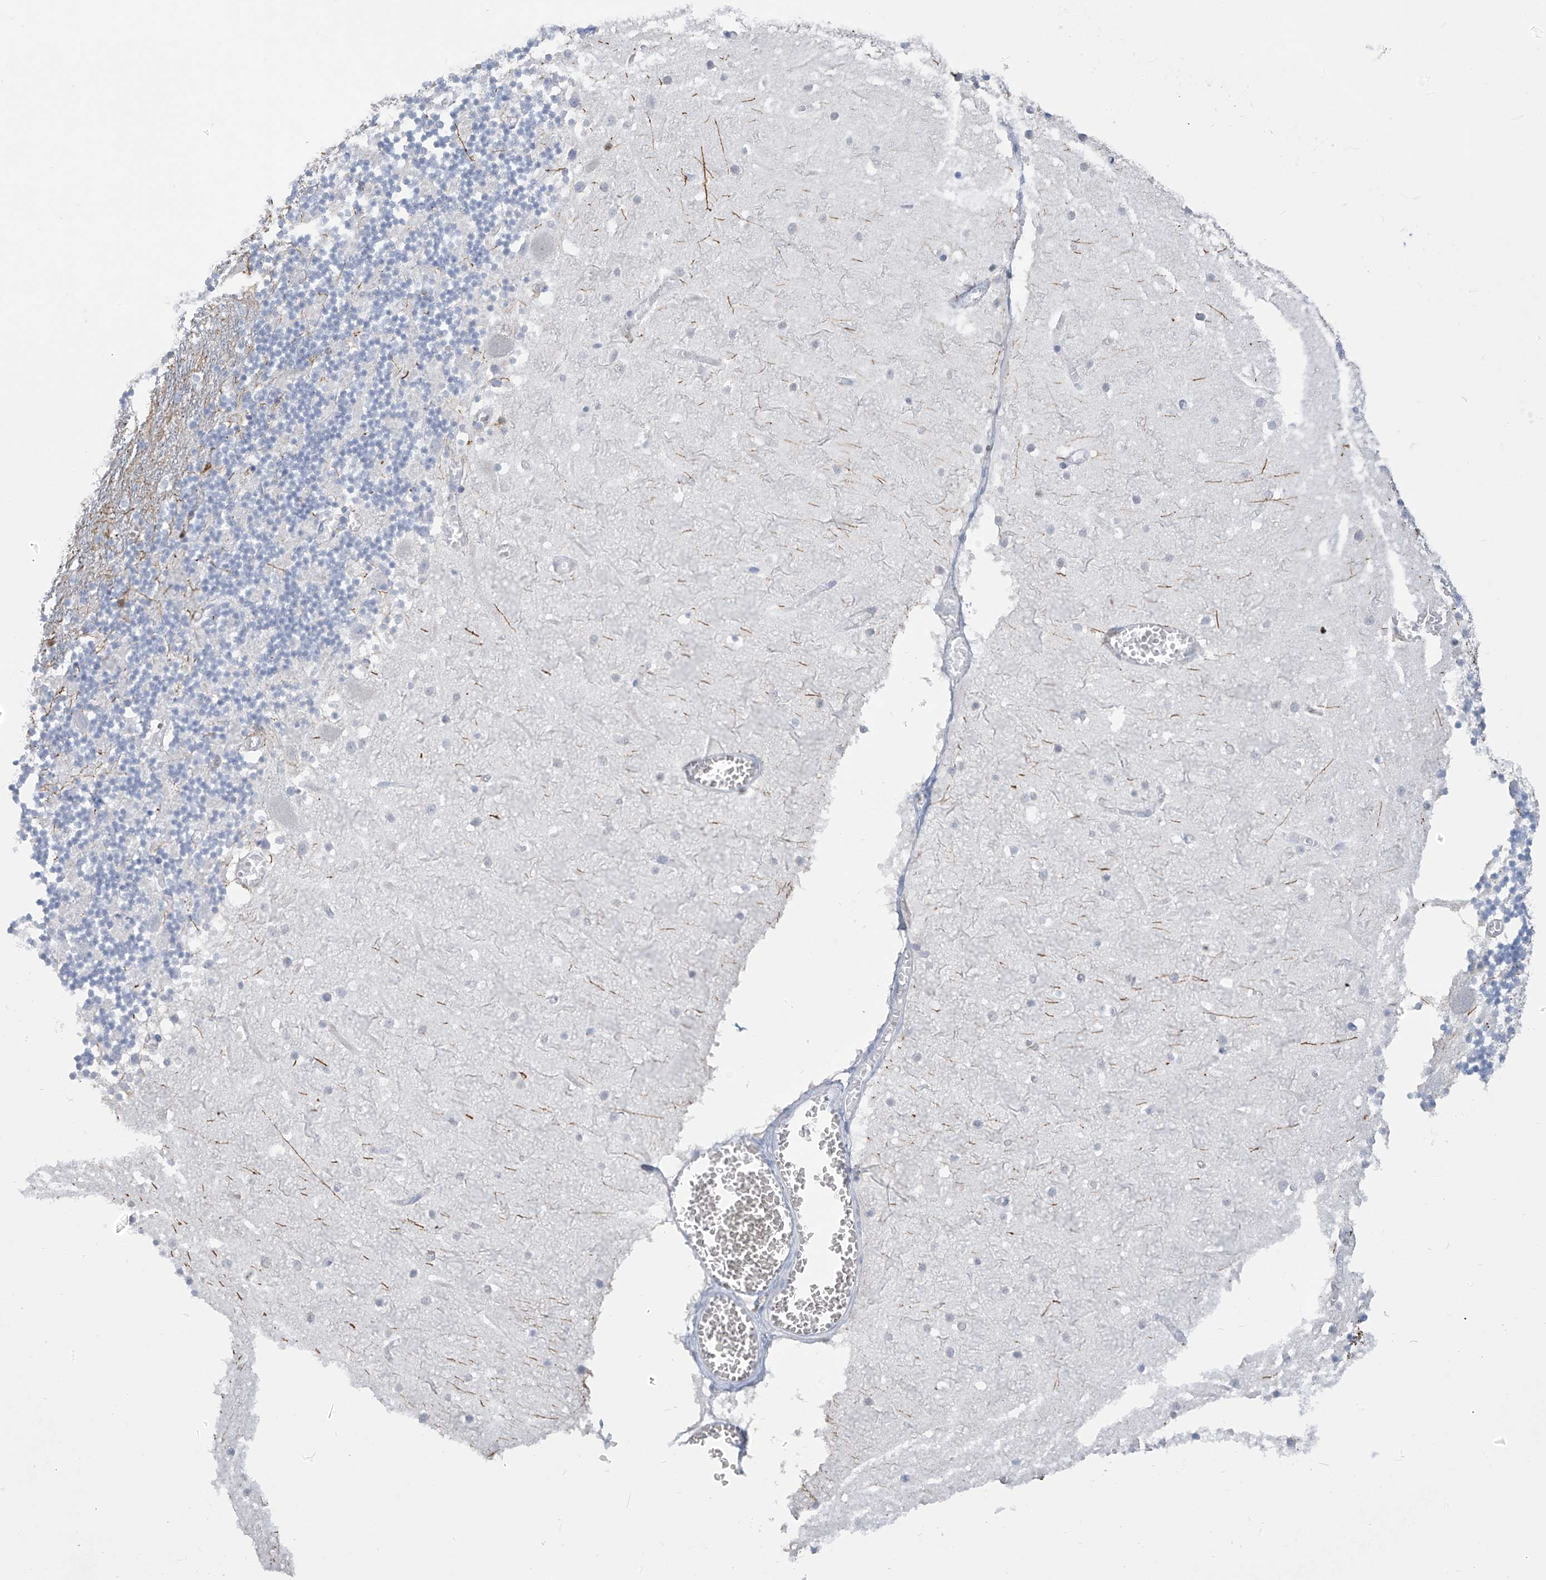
{"staining": {"intensity": "negative", "quantity": "none", "location": "none"}, "tissue": "cerebellum", "cell_type": "Cells in granular layer", "image_type": "normal", "snomed": [{"axis": "morphology", "description": "Normal tissue, NOS"}, {"axis": "topography", "description": "Cerebellum"}], "caption": "There is no significant expression in cells in granular layer of cerebellum. (Brightfield microscopy of DAB immunohistochemistry at high magnification).", "gene": "TRMT2B", "patient": {"sex": "female", "age": 28}}